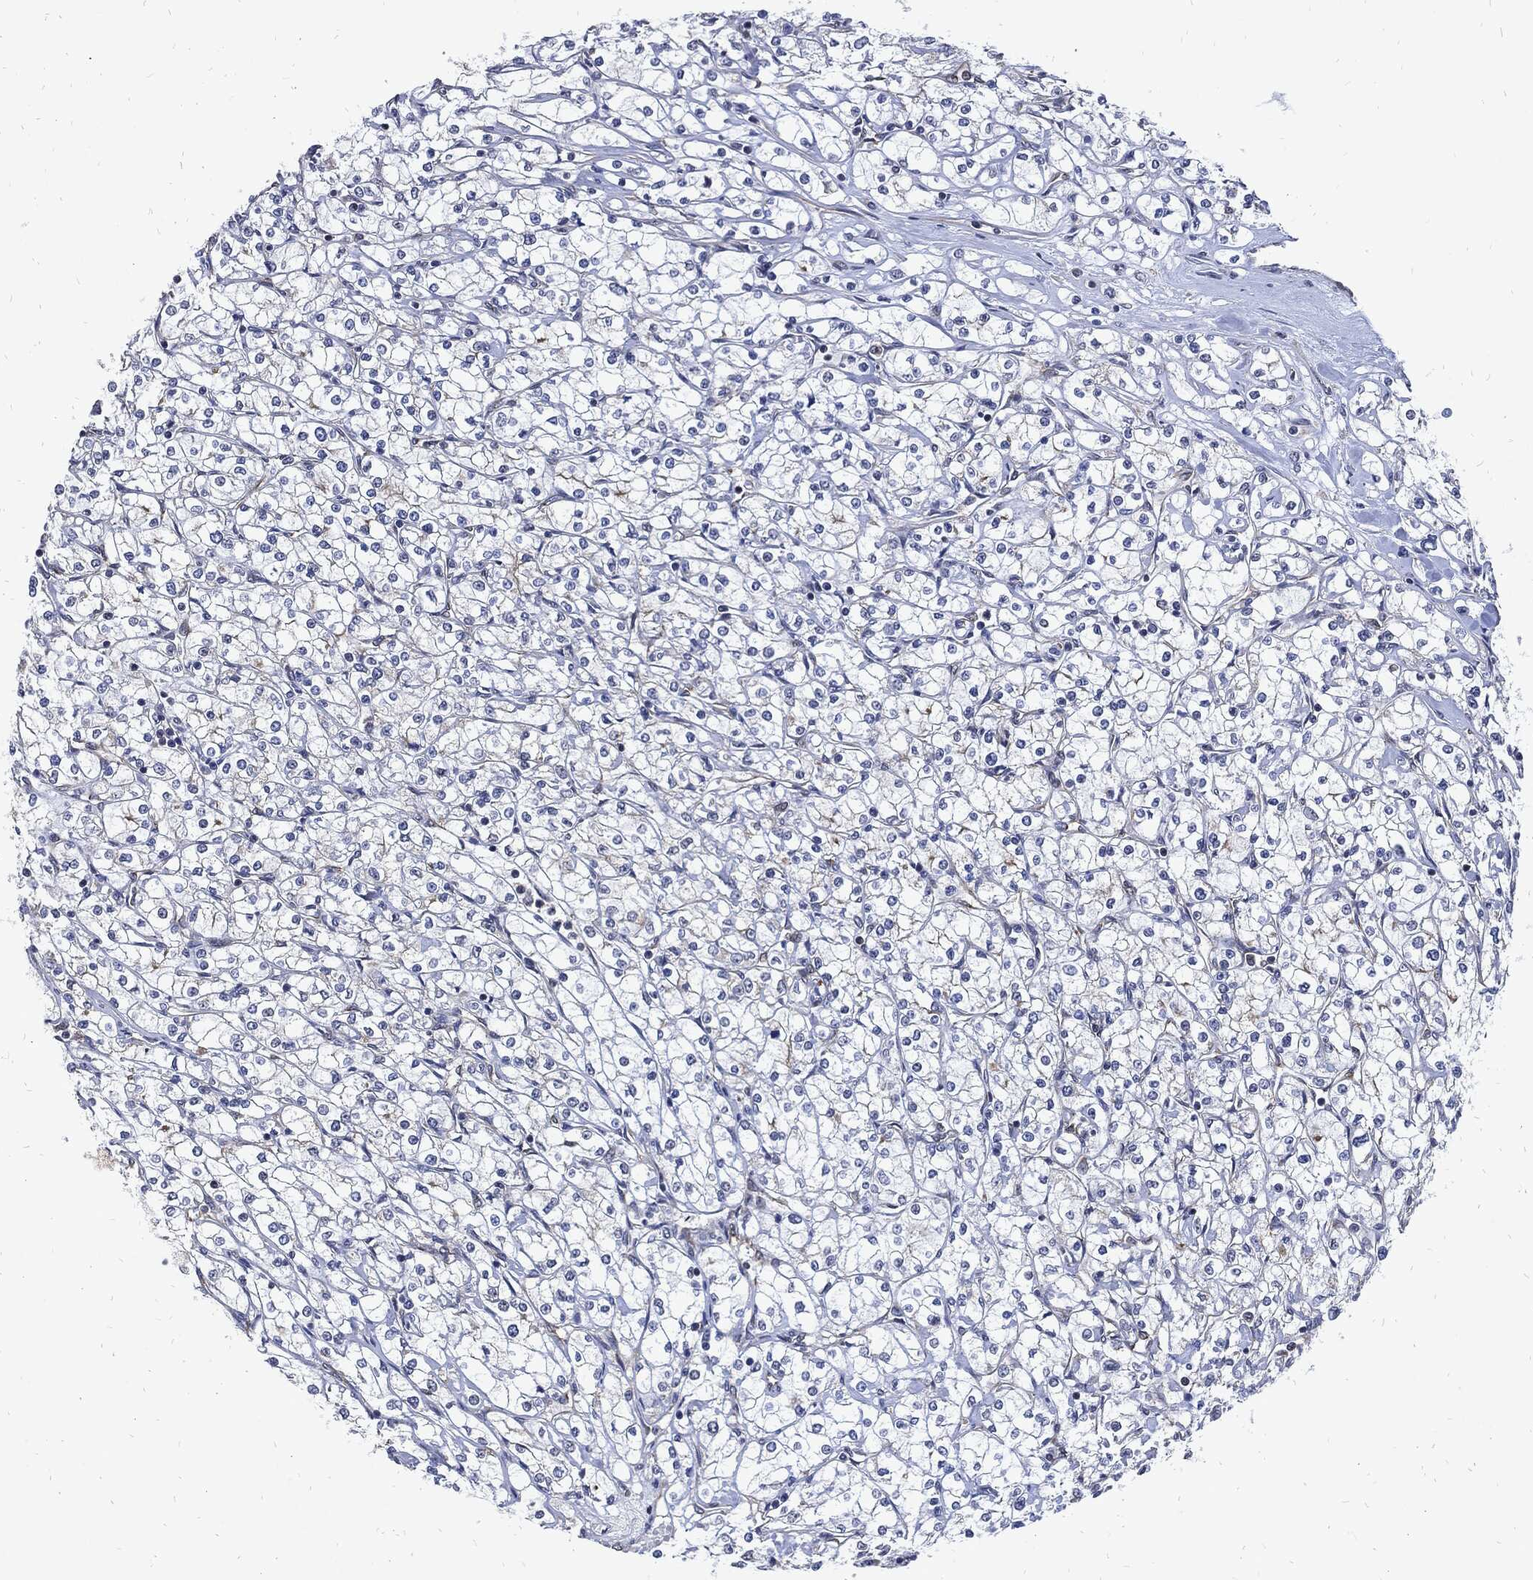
{"staining": {"intensity": "negative", "quantity": "none", "location": "none"}, "tissue": "renal cancer", "cell_type": "Tumor cells", "image_type": "cancer", "snomed": [{"axis": "morphology", "description": "Adenocarcinoma, NOS"}, {"axis": "topography", "description": "Kidney"}], "caption": "Immunohistochemistry image of renal adenocarcinoma stained for a protein (brown), which shows no positivity in tumor cells.", "gene": "DCTN1", "patient": {"sex": "male", "age": 67}}